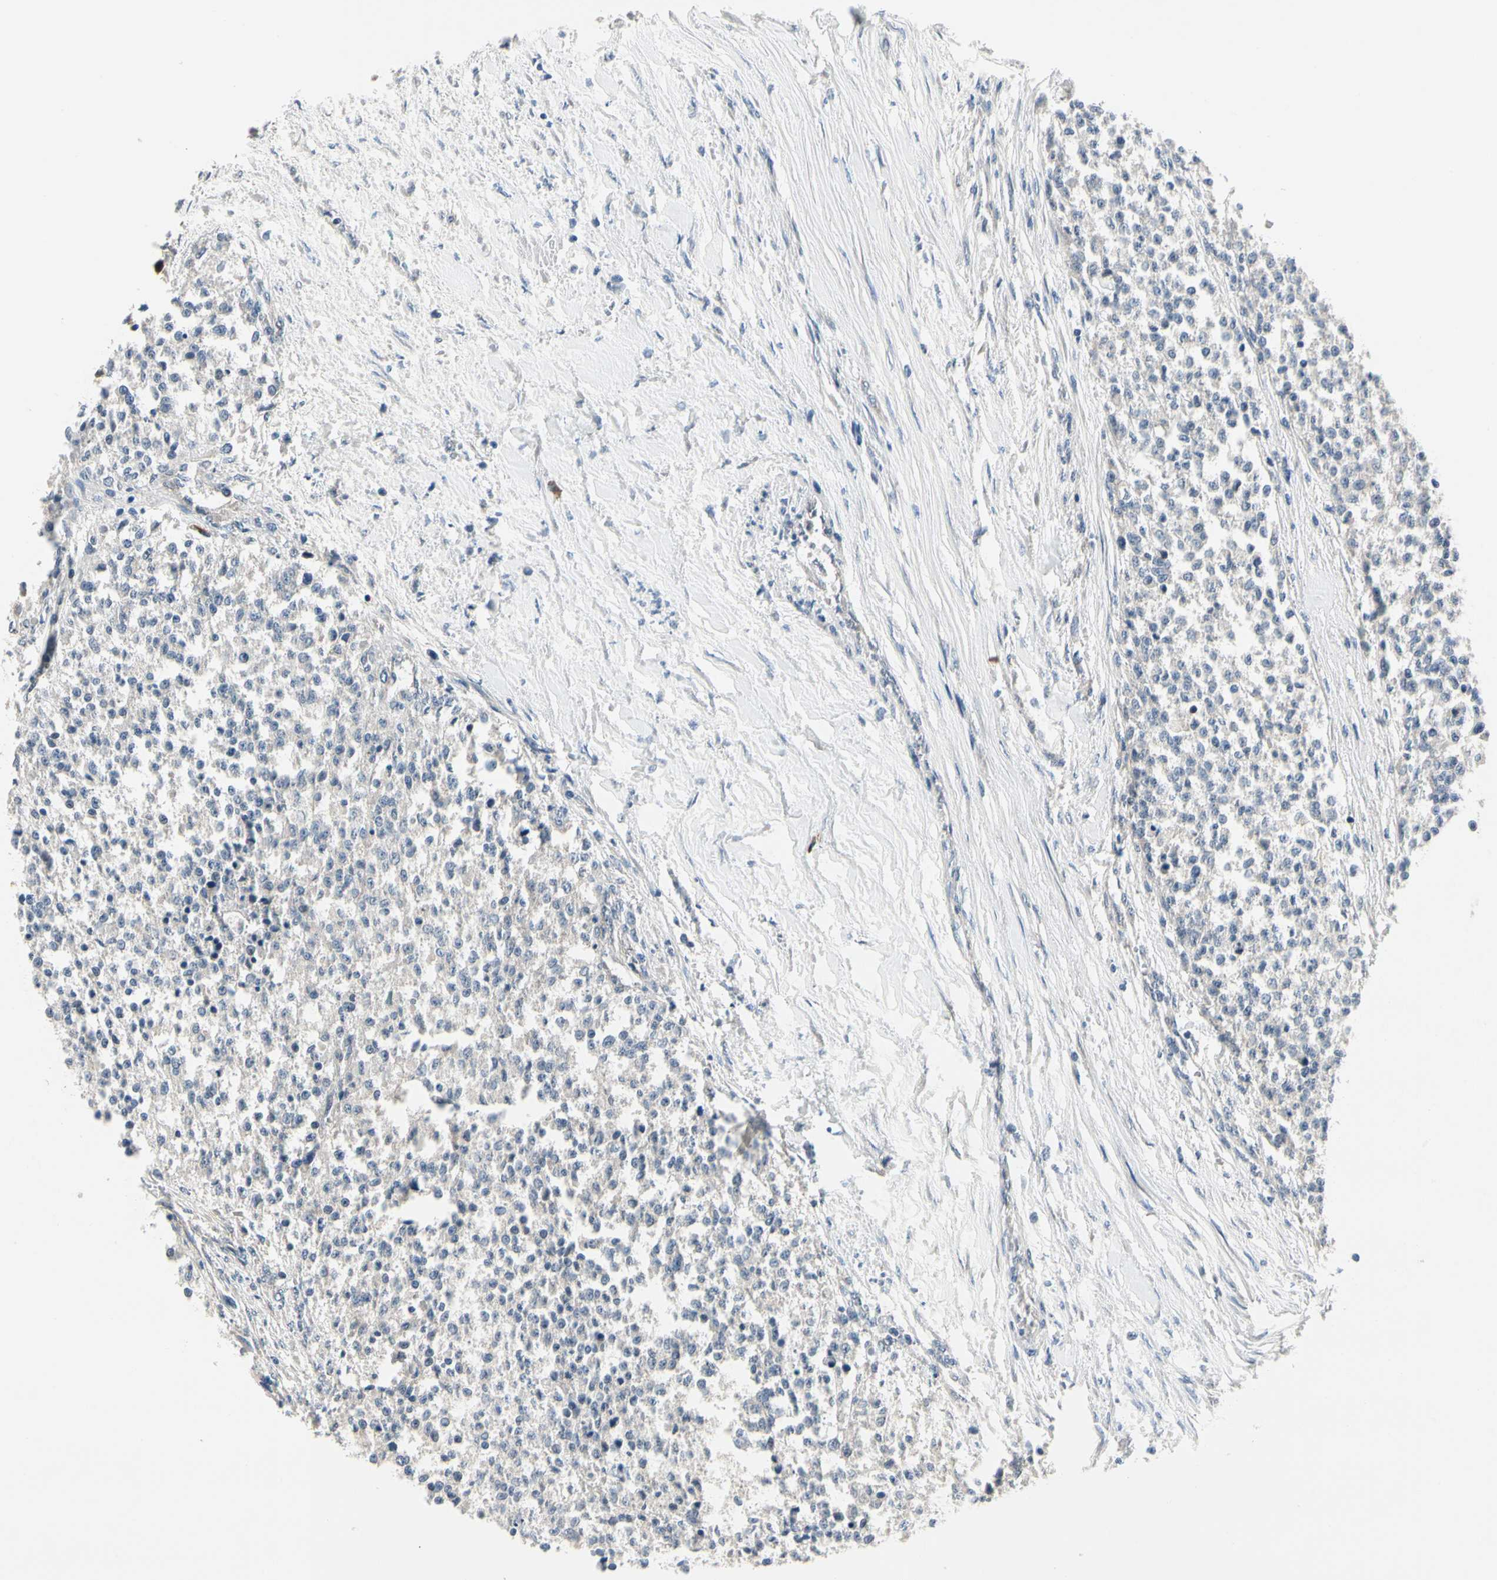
{"staining": {"intensity": "negative", "quantity": "none", "location": "none"}, "tissue": "testis cancer", "cell_type": "Tumor cells", "image_type": "cancer", "snomed": [{"axis": "morphology", "description": "Seminoma, NOS"}, {"axis": "topography", "description": "Testis"}], "caption": "High magnification brightfield microscopy of seminoma (testis) stained with DAB (brown) and counterstained with hematoxylin (blue): tumor cells show no significant positivity.", "gene": "SELENOK", "patient": {"sex": "male", "age": 59}}